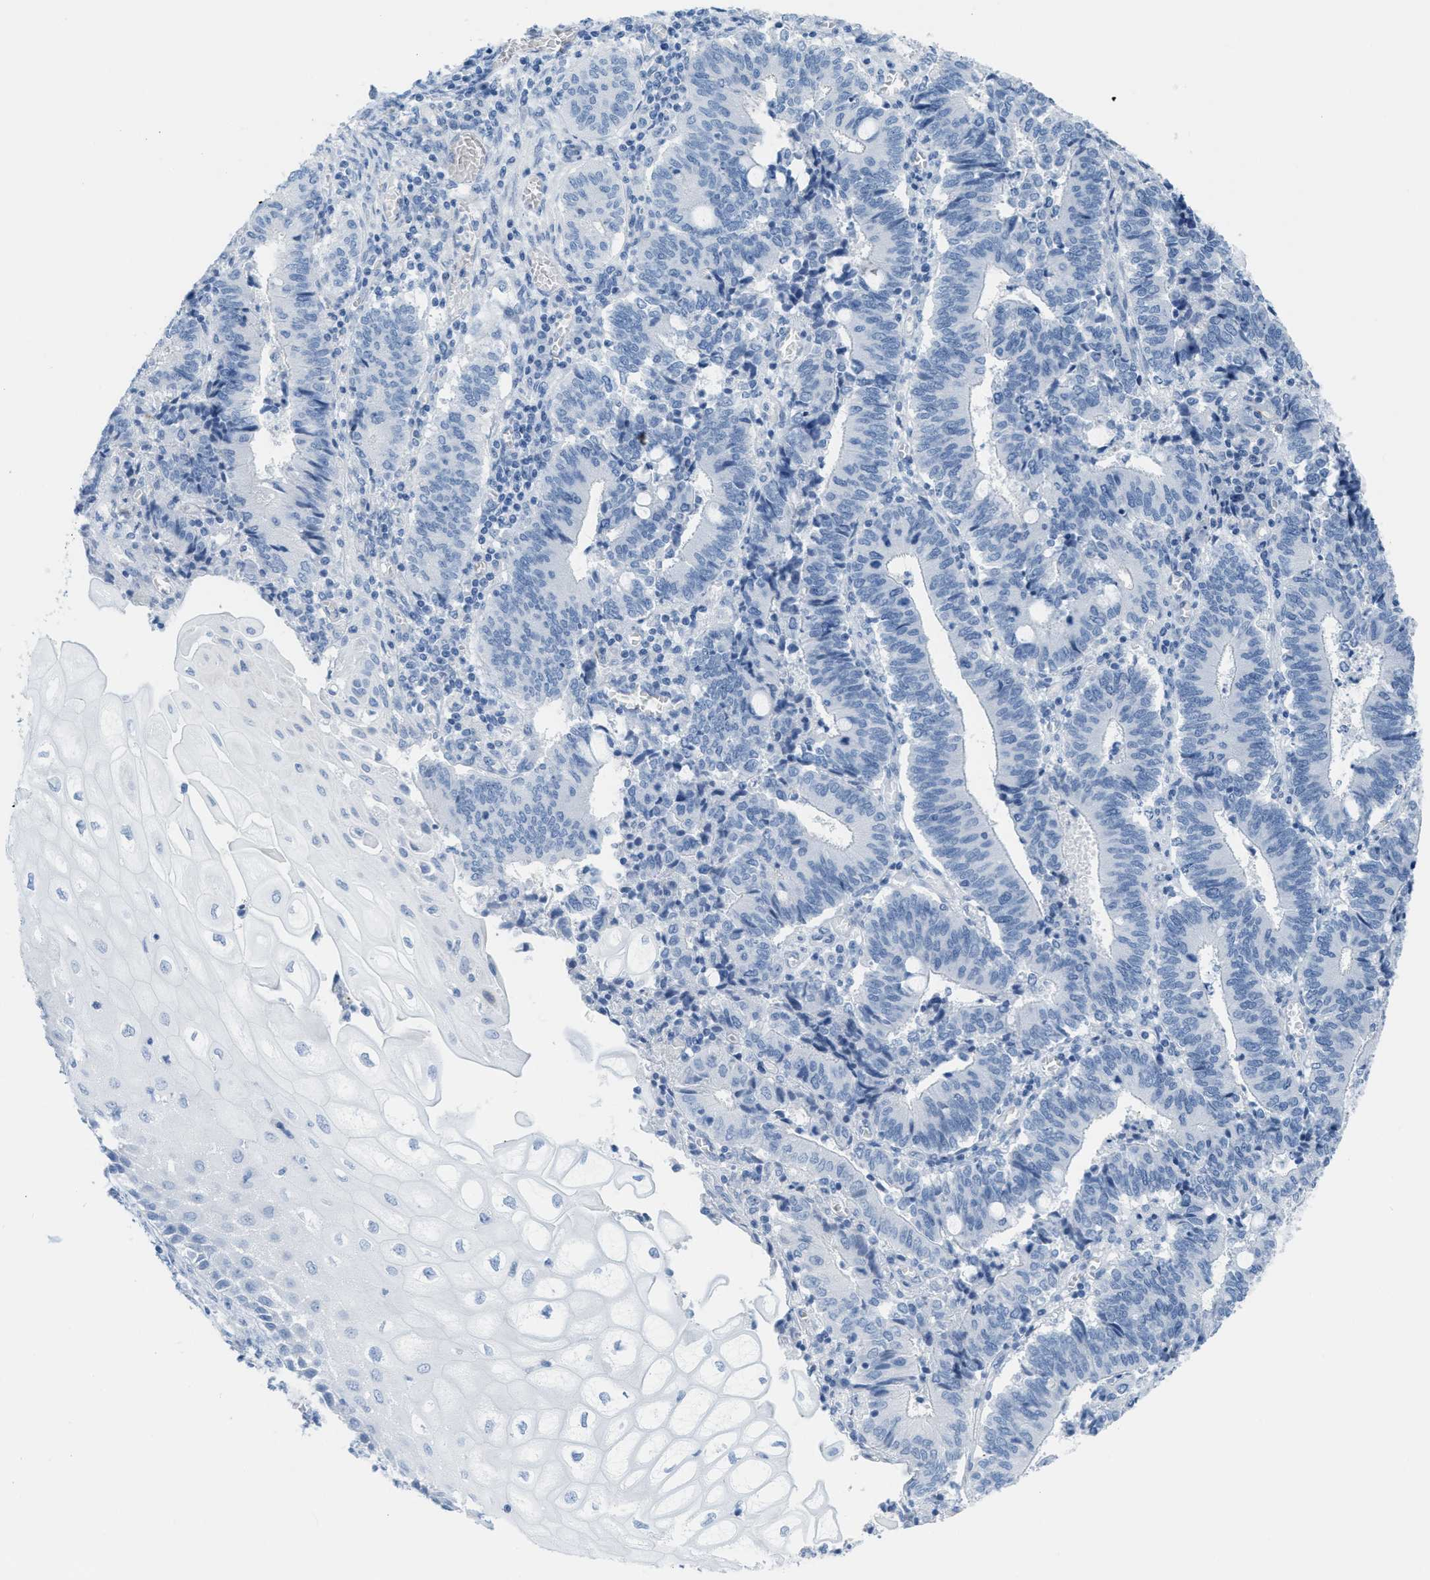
{"staining": {"intensity": "negative", "quantity": "none", "location": "none"}, "tissue": "cervical cancer", "cell_type": "Tumor cells", "image_type": "cancer", "snomed": [{"axis": "morphology", "description": "Adenocarcinoma, NOS"}, {"axis": "topography", "description": "Cervix"}], "caption": "High power microscopy micrograph of an immunohistochemistry histopathology image of cervical cancer (adenocarcinoma), revealing no significant expression in tumor cells.", "gene": "SLC12A1", "patient": {"sex": "female", "age": 44}}